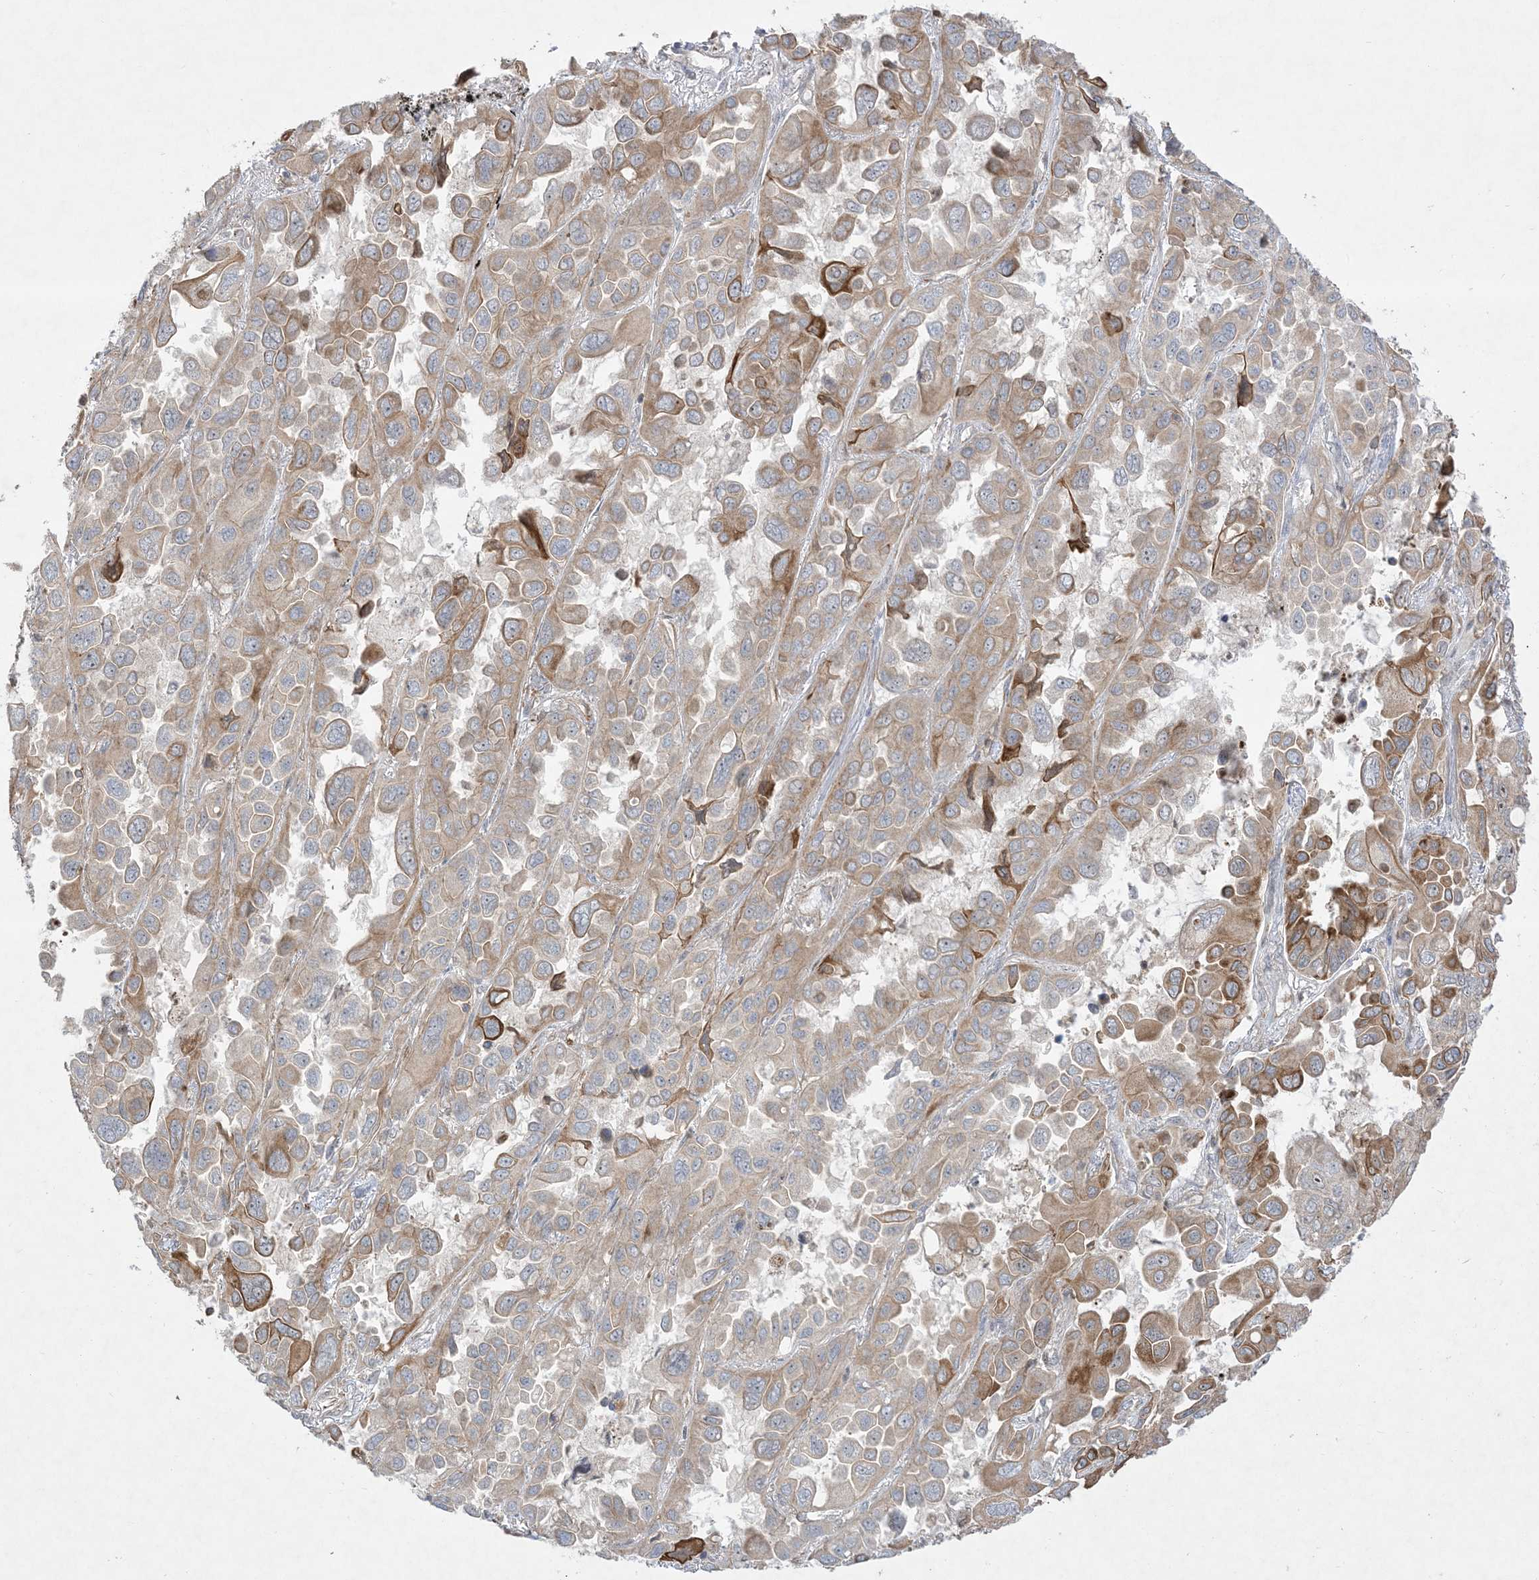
{"staining": {"intensity": "moderate", "quantity": "25%-75%", "location": "cytoplasmic/membranous"}, "tissue": "lung cancer", "cell_type": "Tumor cells", "image_type": "cancer", "snomed": [{"axis": "morphology", "description": "Adenocarcinoma, NOS"}, {"axis": "topography", "description": "Lung"}], "caption": "Moderate cytoplasmic/membranous expression is identified in about 25%-75% of tumor cells in lung adenocarcinoma.", "gene": "SOGA3", "patient": {"sex": "male", "age": 64}}